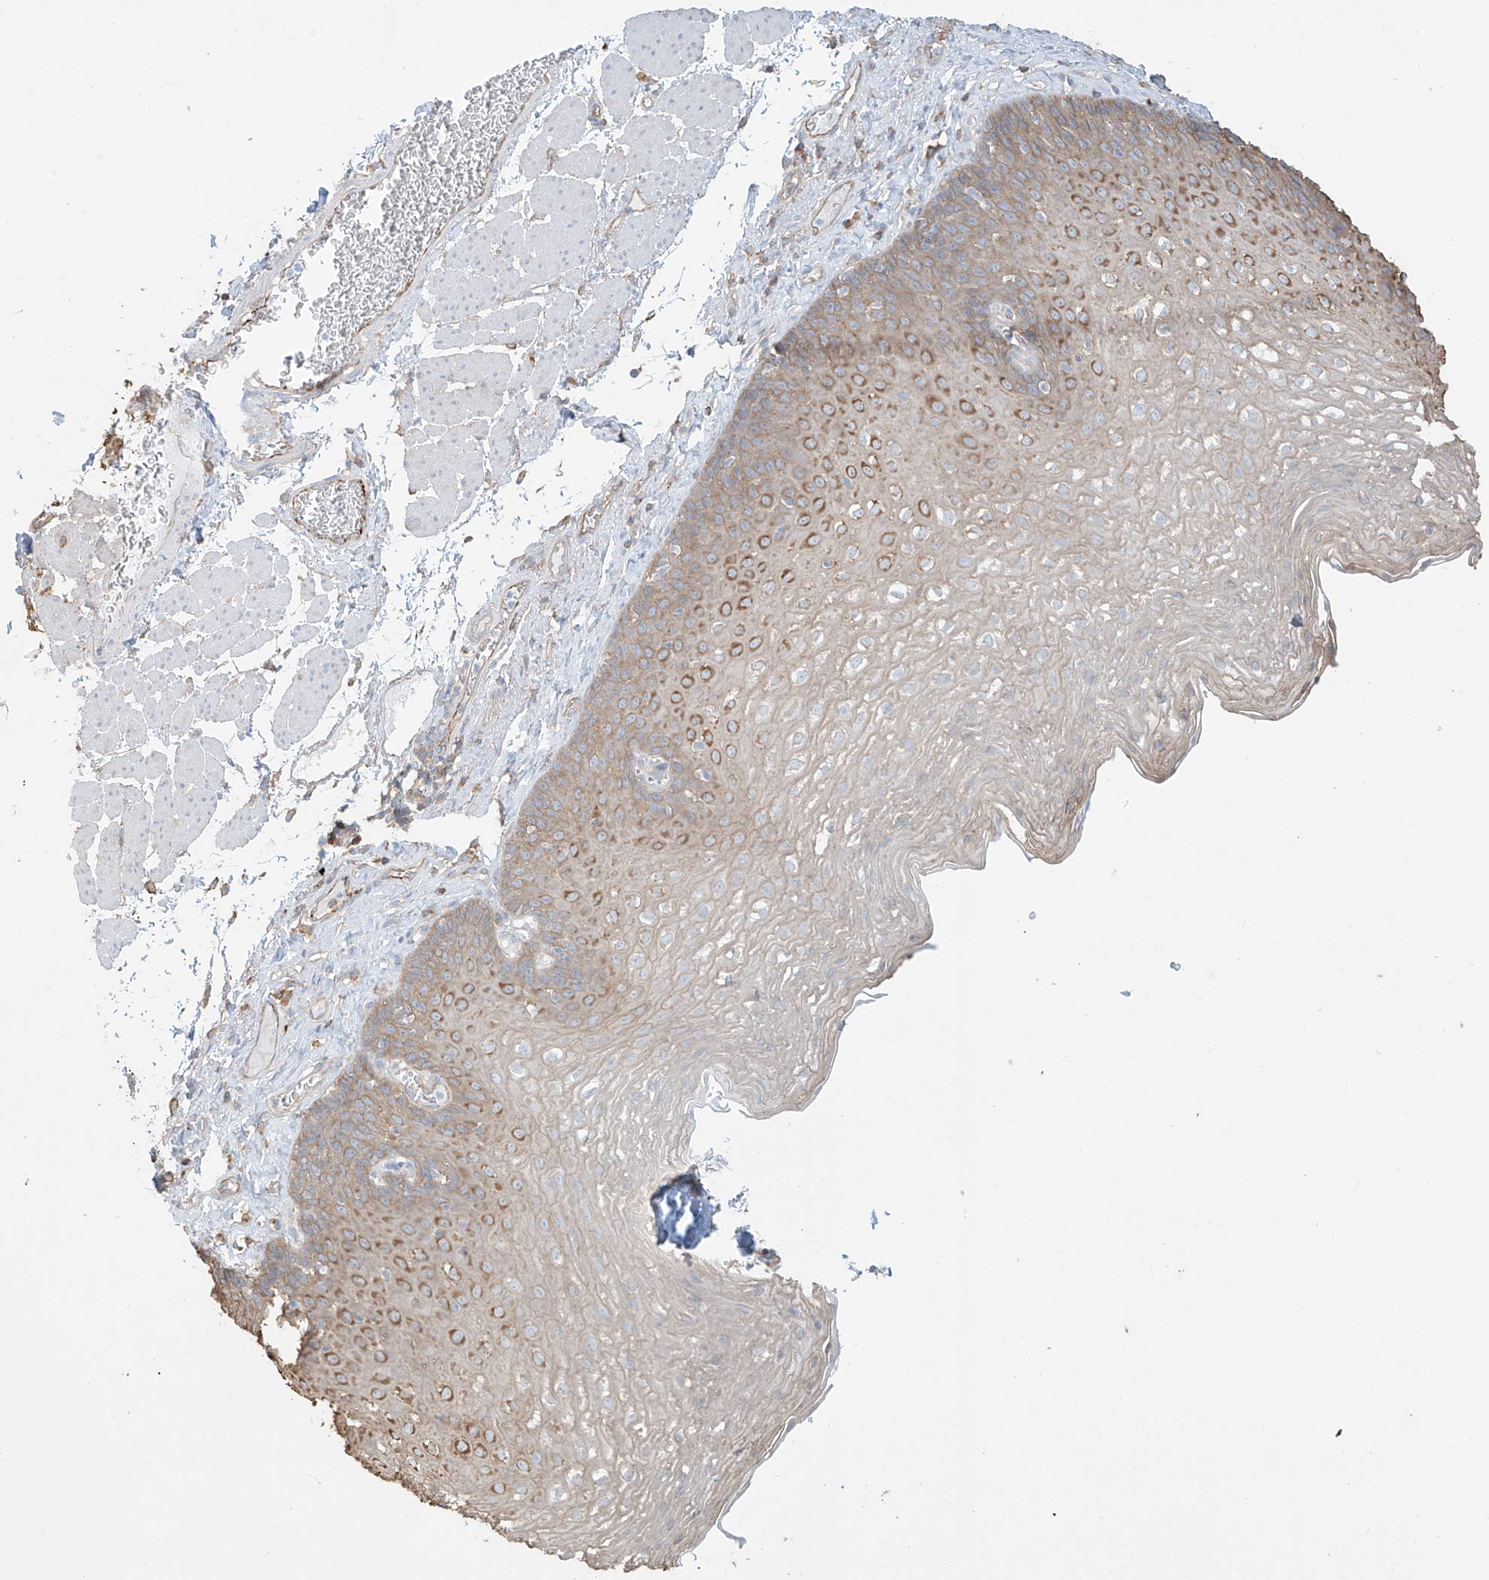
{"staining": {"intensity": "moderate", "quantity": "25%-75%", "location": "cytoplasmic/membranous"}, "tissue": "esophagus", "cell_type": "Squamous epithelial cells", "image_type": "normal", "snomed": [{"axis": "morphology", "description": "Normal tissue, NOS"}, {"axis": "topography", "description": "Esophagus"}], "caption": "DAB (3,3'-diaminobenzidine) immunohistochemical staining of unremarkable human esophagus displays moderate cytoplasmic/membranous protein positivity in about 25%-75% of squamous epithelial cells.", "gene": "ZNF846", "patient": {"sex": "female", "age": 66}}